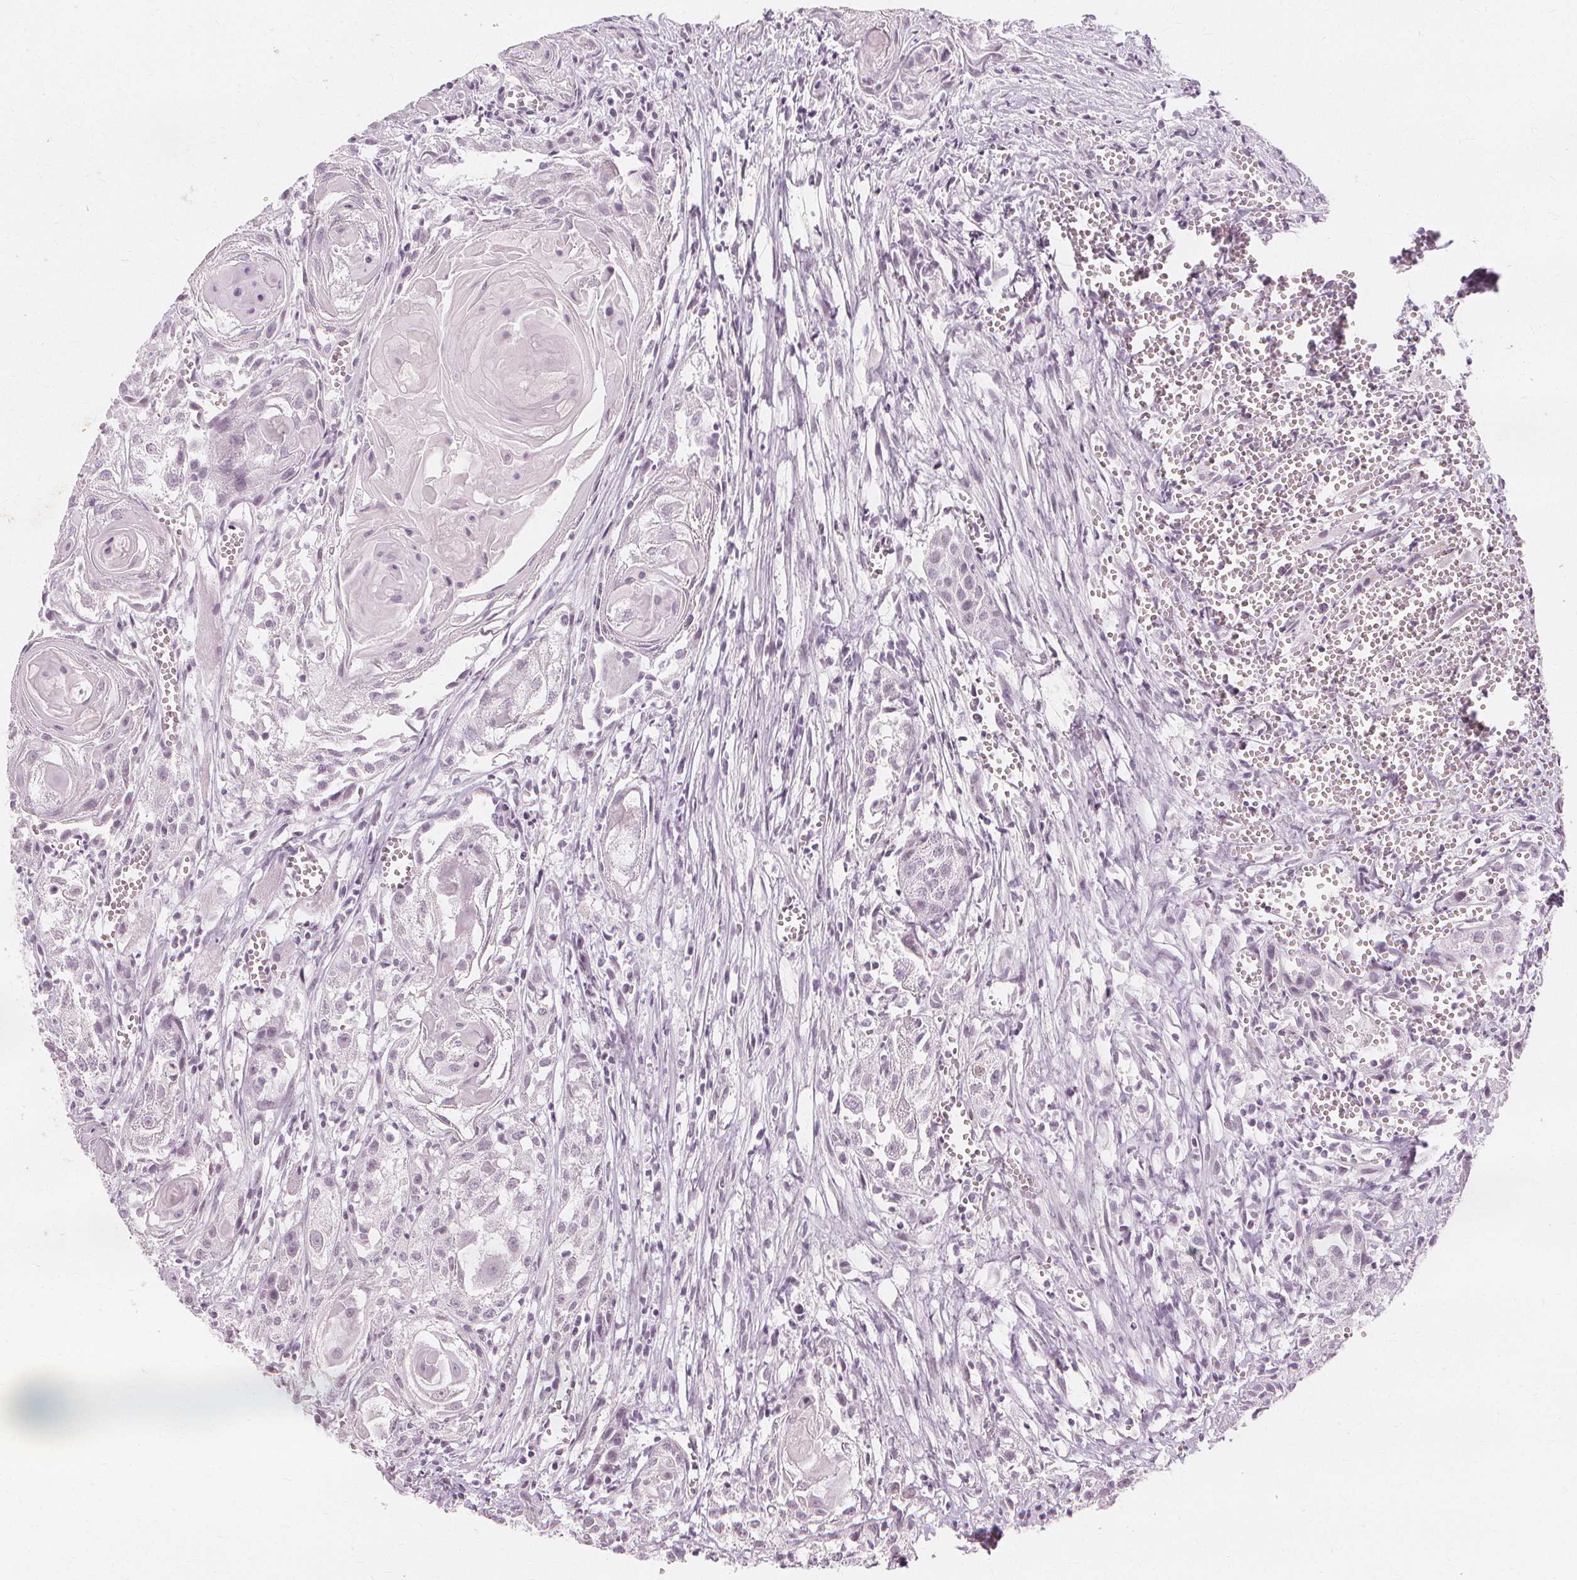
{"staining": {"intensity": "negative", "quantity": "none", "location": "none"}, "tissue": "head and neck cancer", "cell_type": "Tumor cells", "image_type": "cancer", "snomed": [{"axis": "morphology", "description": "Squamous cell carcinoma, NOS"}, {"axis": "topography", "description": "Head-Neck"}], "caption": "High power microscopy image of an immunohistochemistry image of squamous cell carcinoma (head and neck), revealing no significant expression in tumor cells.", "gene": "NXPE1", "patient": {"sex": "female", "age": 80}}